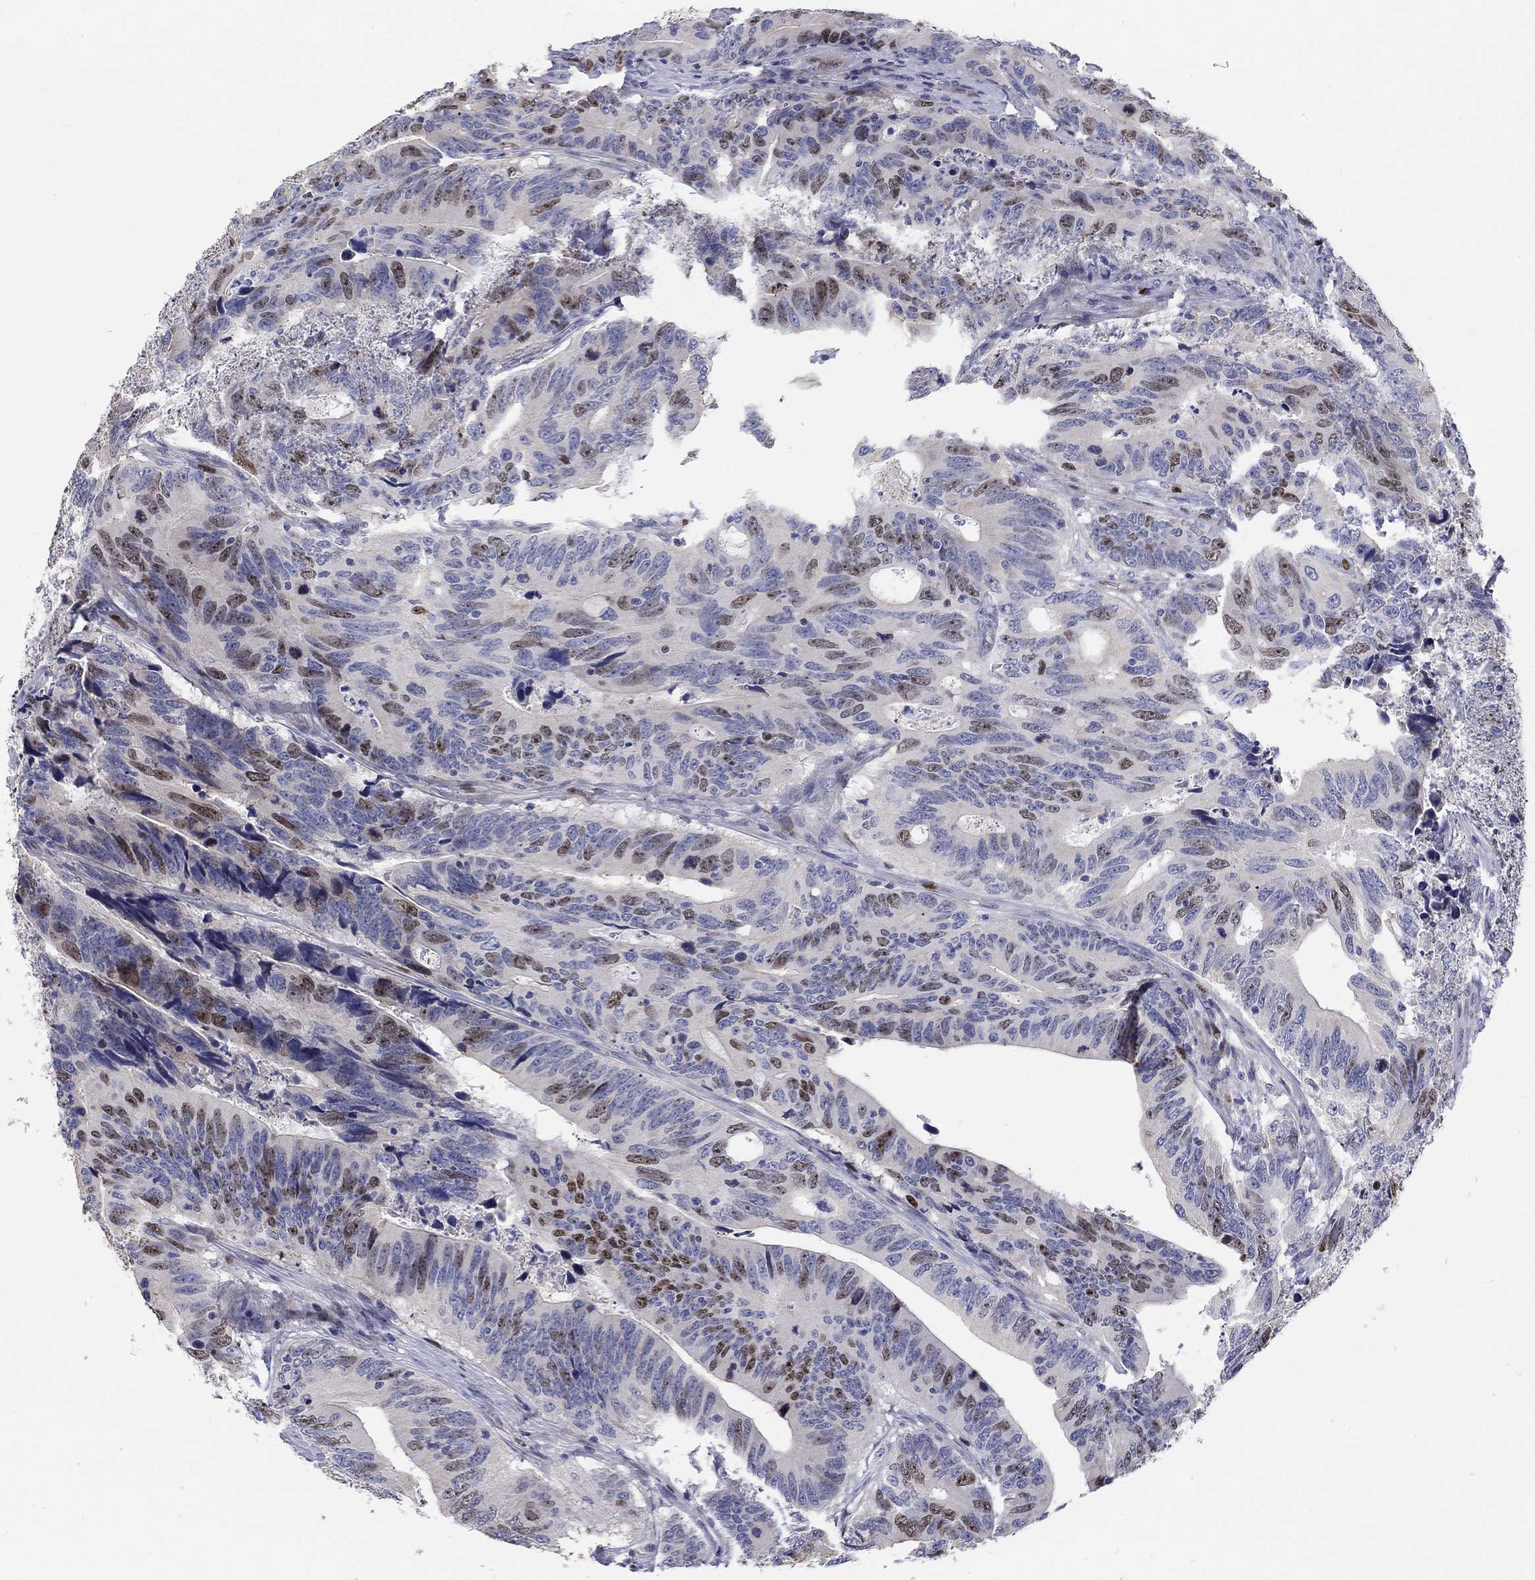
{"staining": {"intensity": "moderate", "quantity": "25%-75%", "location": "nuclear"}, "tissue": "colorectal cancer", "cell_type": "Tumor cells", "image_type": "cancer", "snomed": [{"axis": "morphology", "description": "Adenocarcinoma, NOS"}, {"axis": "topography", "description": "Colon"}], "caption": "Moderate nuclear expression for a protein is present in approximately 25%-75% of tumor cells of adenocarcinoma (colorectal) using immunohistochemistry (IHC).", "gene": "PRC1", "patient": {"sex": "female", "age": 90}}